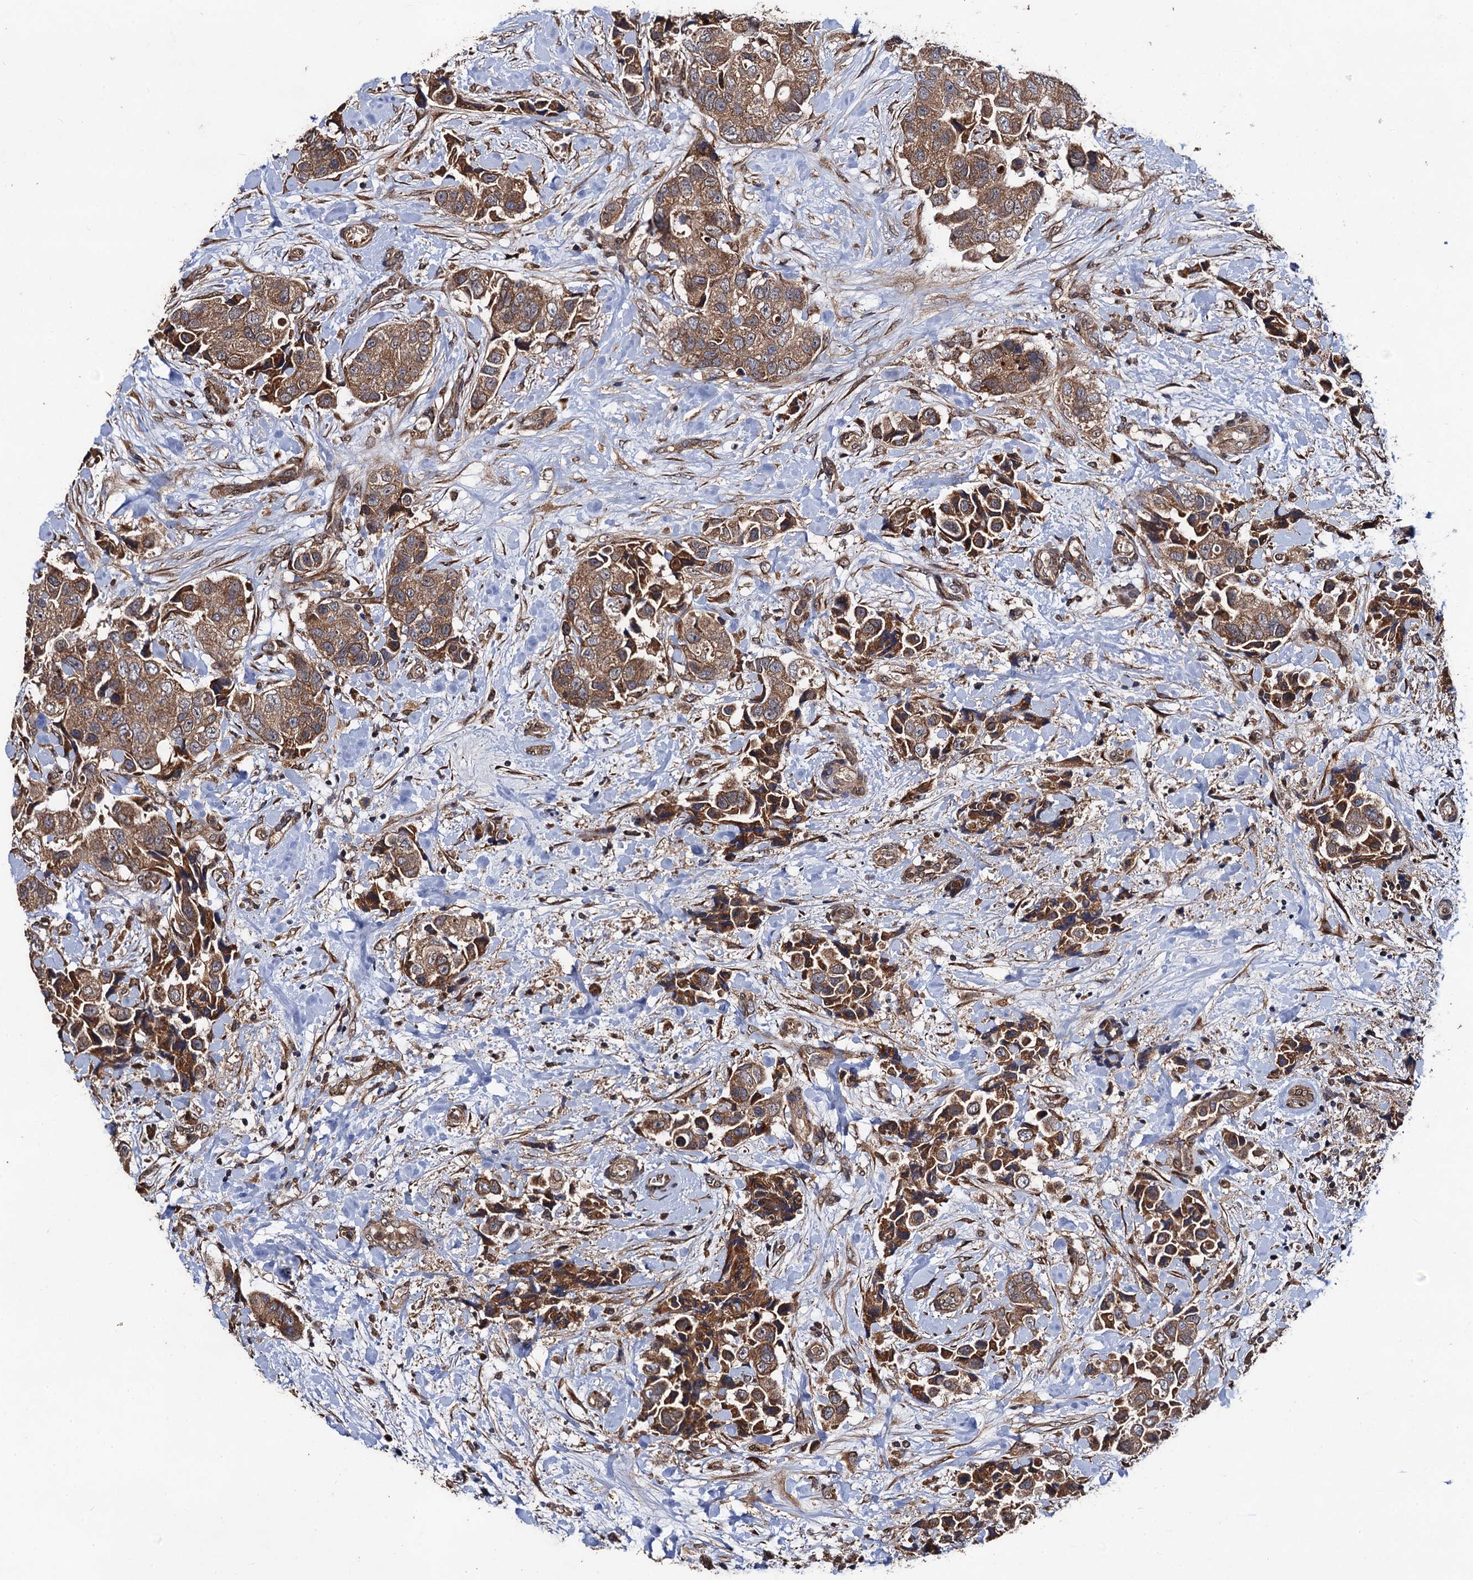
{"staining": {"intensity": "moderate", "quantity": ">75%", "location": "cytoplasmic/membranous"}, "tissue": "breast cancer", "cell_type": "Tumor cells", "image_type": "cancer", "snomed": [{"axis": "morphology", "description": "Normal tissue, NOS"}, {"axis": "morphology", "description": "Duct carcinoma"}, {"axis": "topography", "description": "Breast"}], "caption": "Immunohistochemistry of breast cancer reveals medium levels of moderate cytoplasmic/membranous staining in approximately >75% of tumor cells.", "gene": "MIER2", "patient": {"sex": "female", "age": 62}}